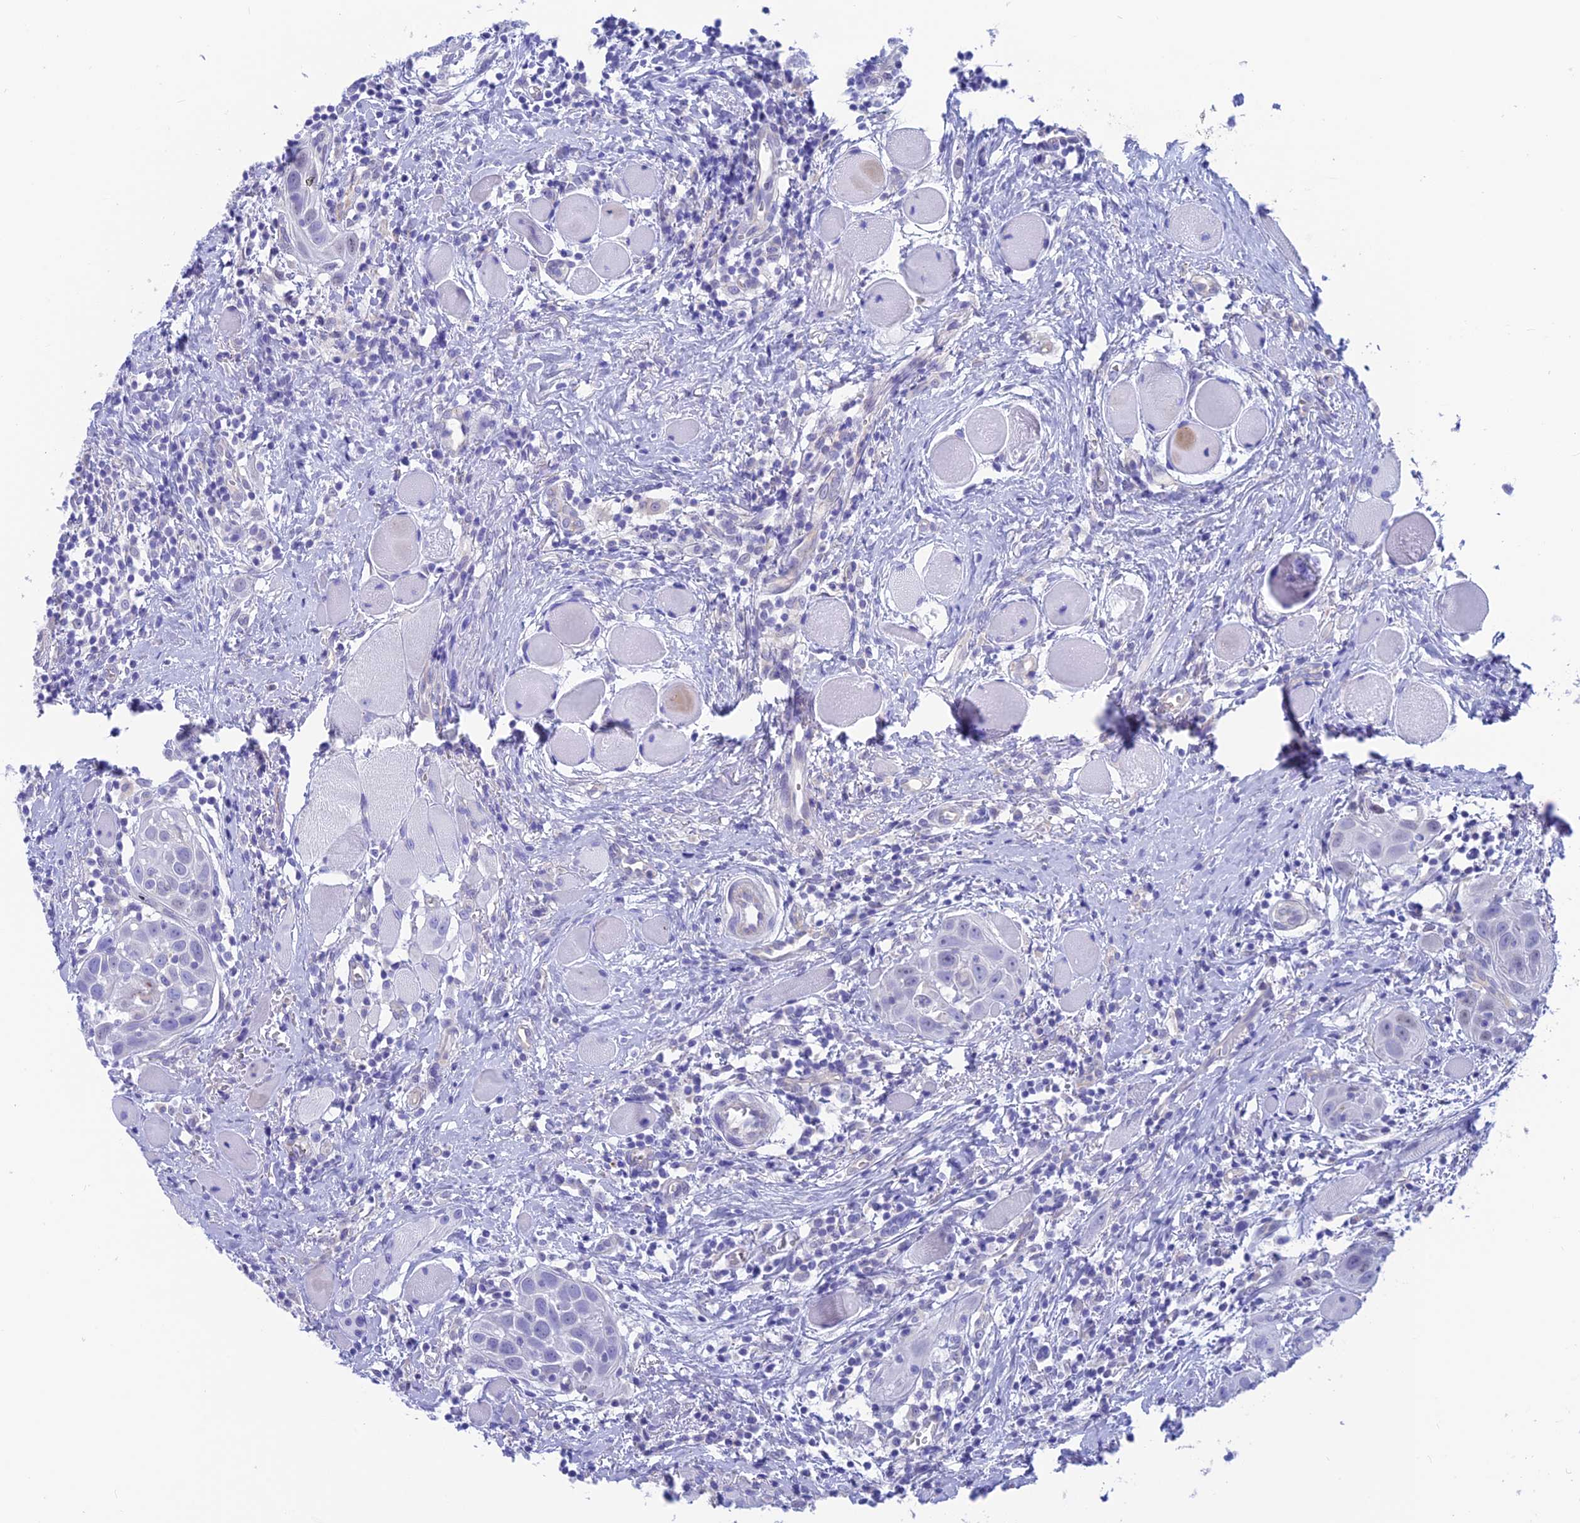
{"staining": {"intensity": "negative", "quantity": "none", "location": "none"}, "tissue": "head and neck cancer", "cell_type": "Tumor cells", "image_type": "cancer", "snomed": [{"axis": "morphology", "description": "Squamous cell carcinoma, NOS"}, {"axis": "topography", "description": "Oral tissue"}, {"axis": "topography", "description": "Head-Neck"}], "caption": "An immunohistochemistry (IHC) micrograph of head and neck squamous cell carcinoma is shown. There is no staining in tumor cells of head and neck squamous cell carcinoma.", "gene": "GNGT2", "patient": {"sex": "female", "age": 50}}